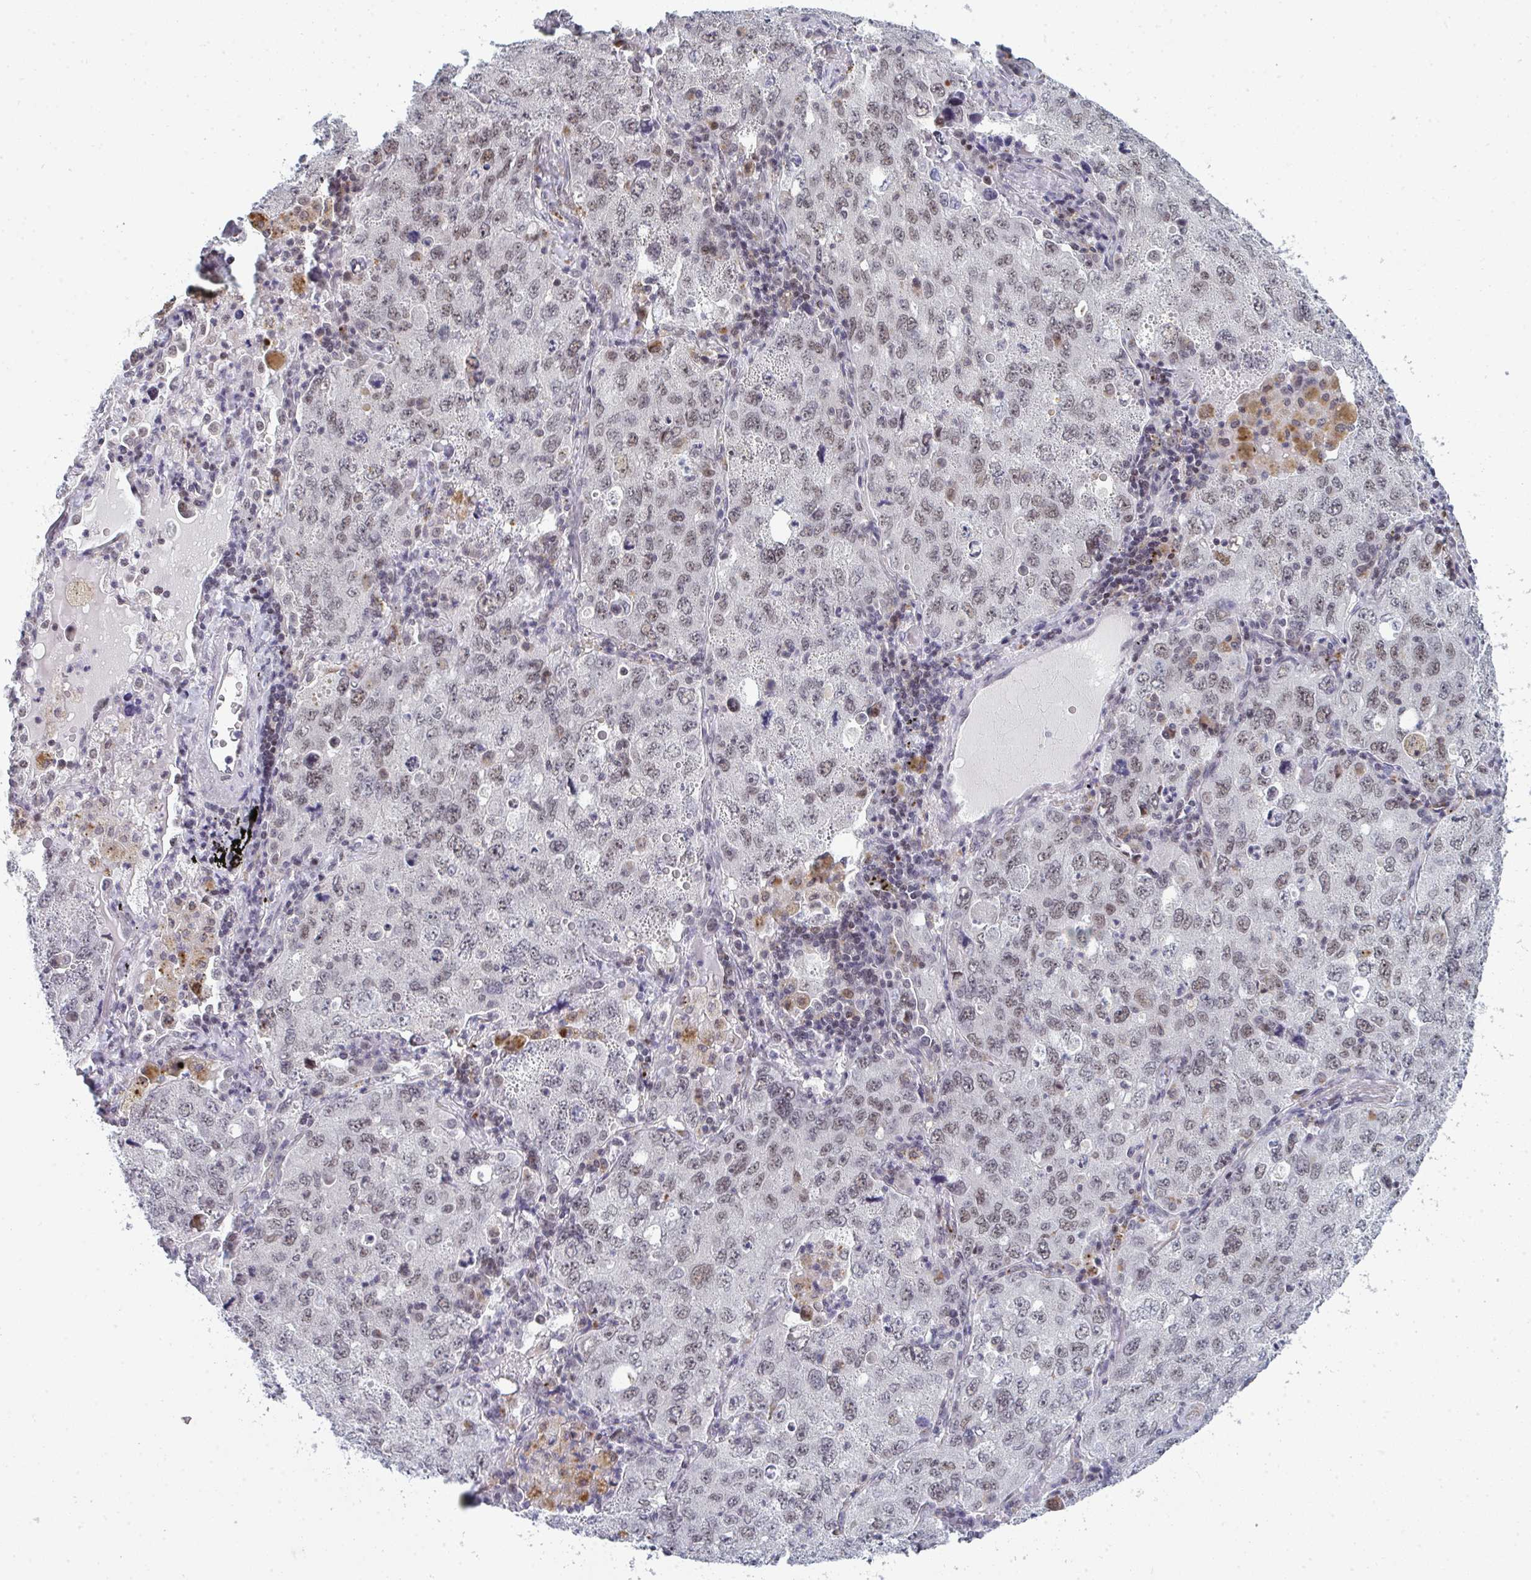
{"staining": {"intensity": "weak", "quantity": "25%-75%", "location": "nuclear"}, "tissue": "lung cancer", "cell_type": "Tumor cells", "image_type": "cancer", "snomed": [{"axis": "morphology", "description": "Adenocarcinoma, NOS"}, {"axis": "topography", "description": "Lung"}], "caption": "Protein staining by IHC demonstrates weak nuclear expression in approximately 25%-75% of tumor cells in lung adenocarcinoma.", "gene": "ATF1", "patient": {"sex": "female", "age": 57}}